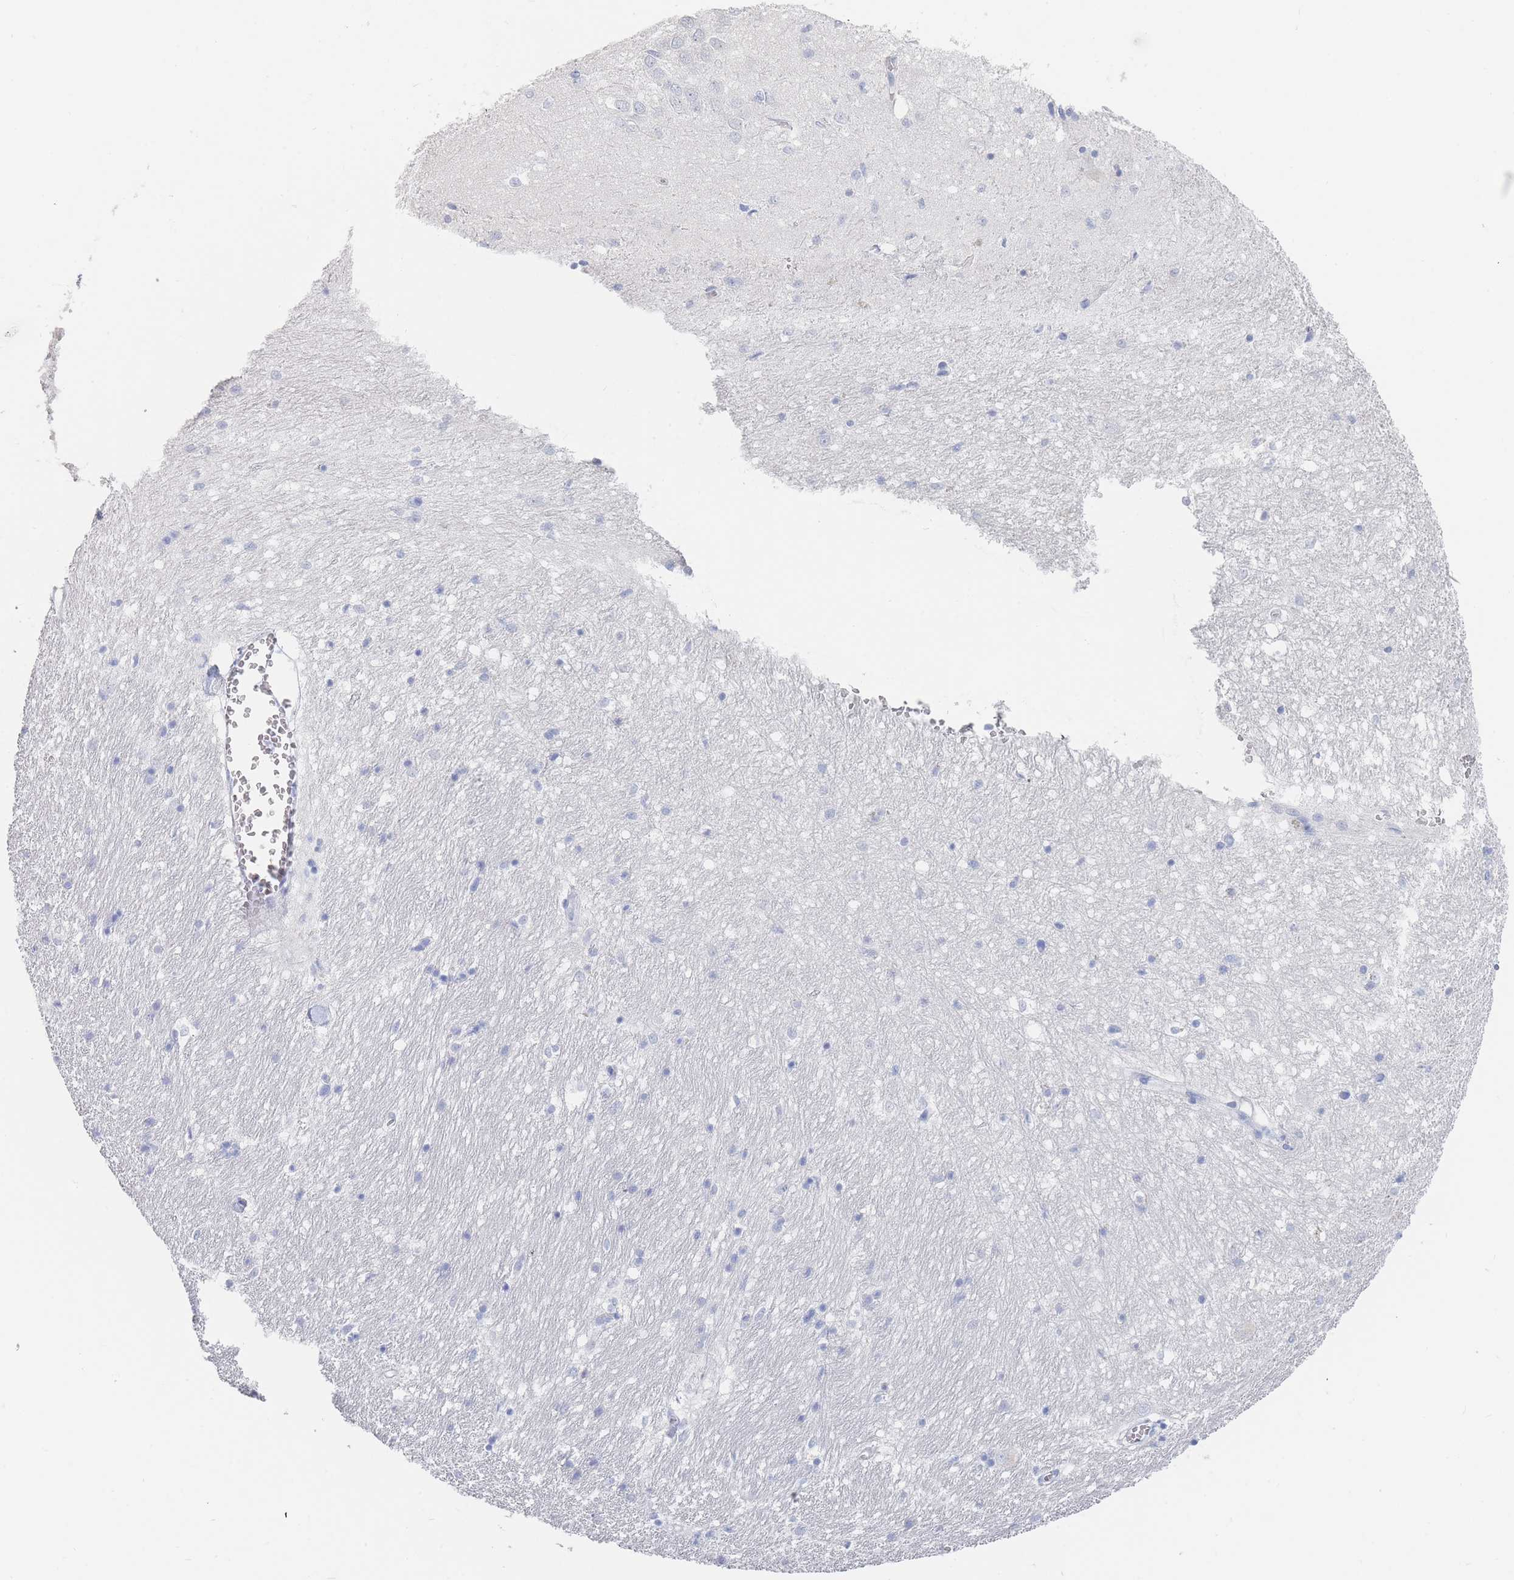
{"staining": {"intensity": "negative", "quantity": "none", "location": "none"}, "tissue": "hippocampus", "cell_type": "Glial cells", "image_type": "normal", "snomed": [{"axis": "morphology", "description": "Normal tissue, NOS"}, {"axis": "topography", "description": "Hippocampus"}], "caption": "DAB (3,3'-diaminobenzidine) immunohistochemical staining of normal hippocampus demonstrates no significant expression in glial cells. (Immunohistochemistry, brightfield microscopy, high magnification).", "gene": "SLC25A35", "patient": {"sex": "female", "age": 64}}